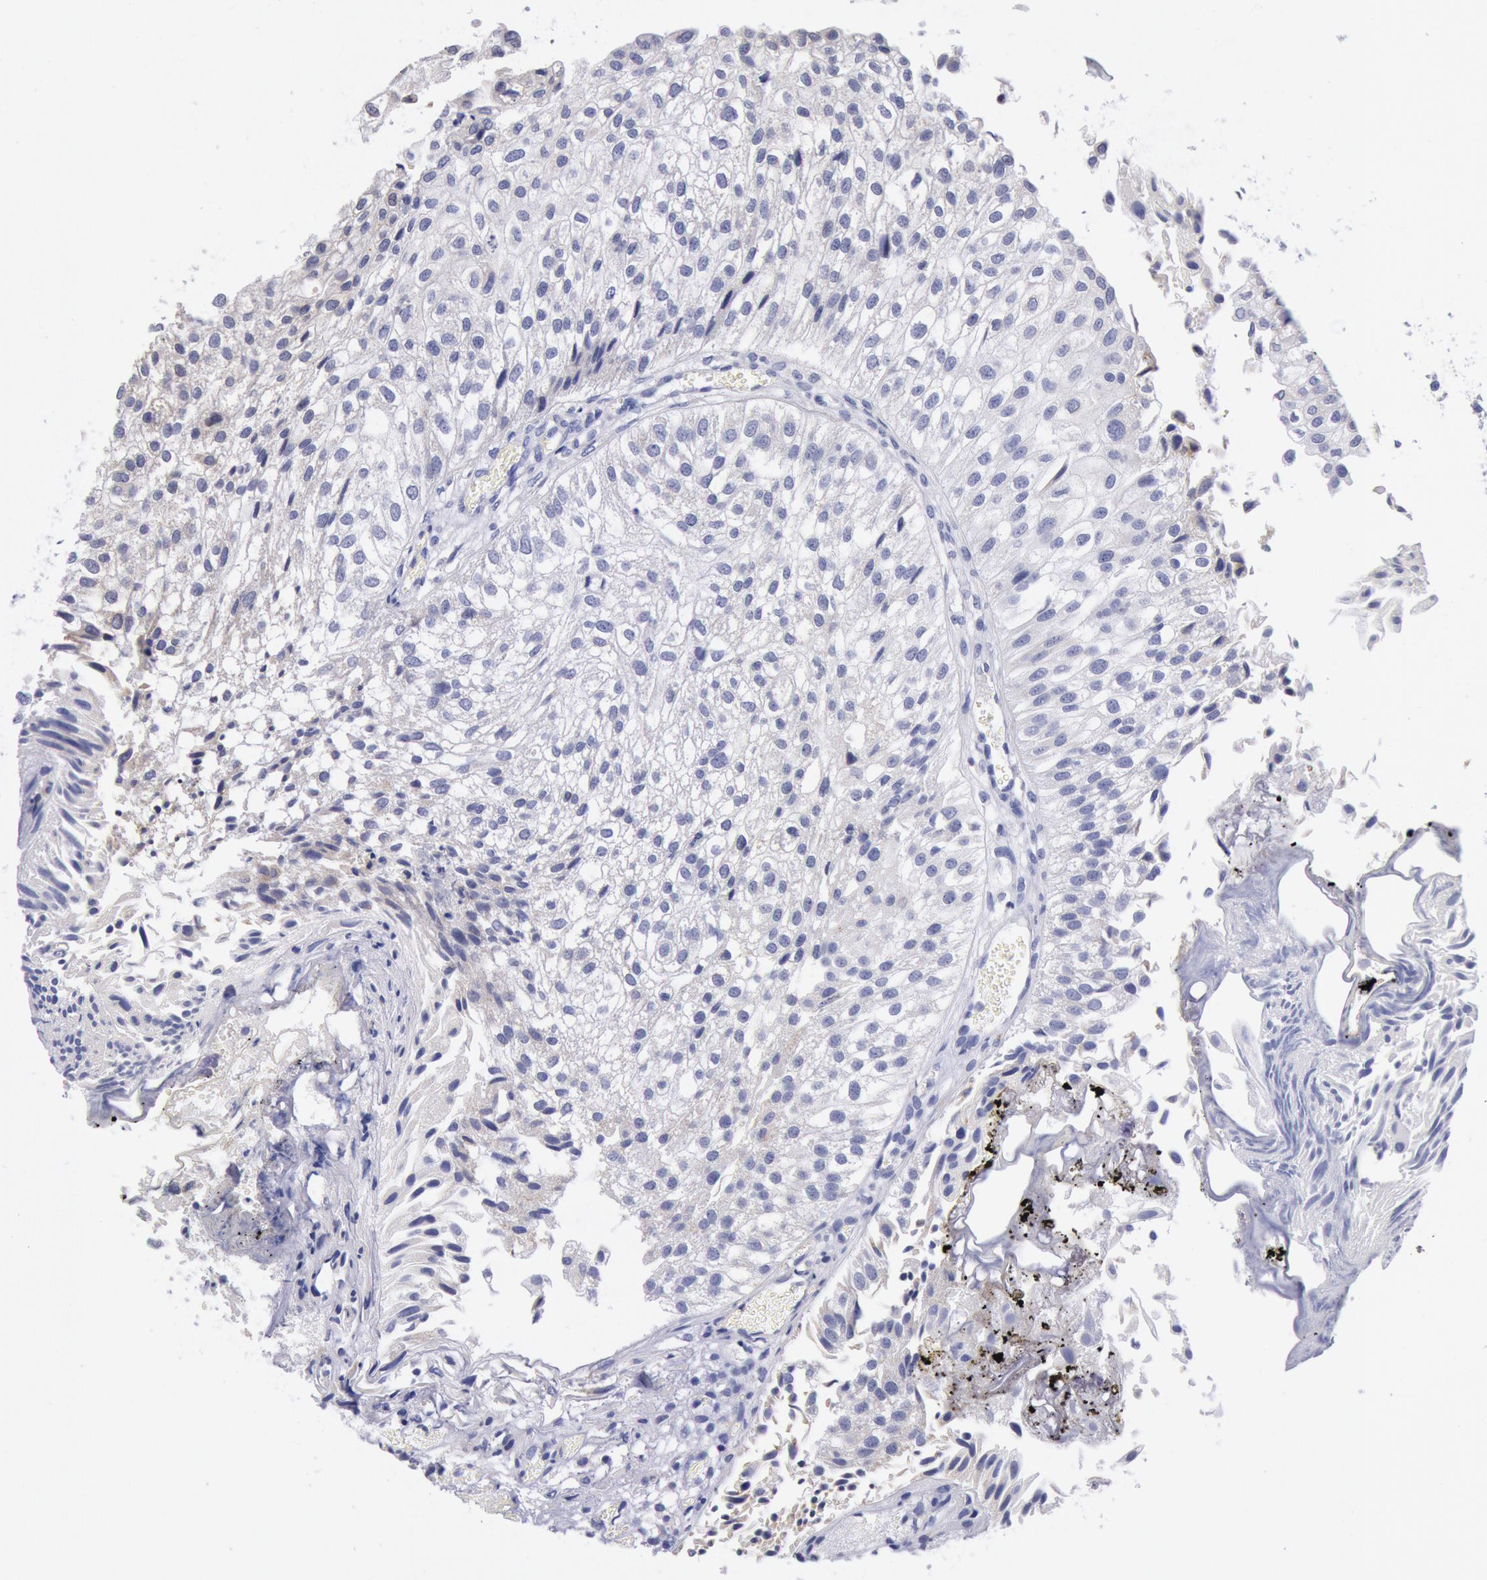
{"staining": {"intensity": "negative", "quantity": "none", "location": "none"}, "tissue": "urothelial cancer", "cell_type": "Tumor cells", "image_type": "cancer", "snomed": [{"axis": "morphology", "description": "Urothelial carcinoma, Low grade"}, {"axis": "topography", "description": "Urinary bladder"}], "caption": "Immunohistochemistry of human low-grade urothelial carcinoma demonstrates no staining in tumor cells. (Stains: DAB IHC with hematoxylin counter stain, Microscopy: brightfield microscopy at high magnification).", "gene": "GAL3ST1", "patient": {"sex": "female", "age": 89}}